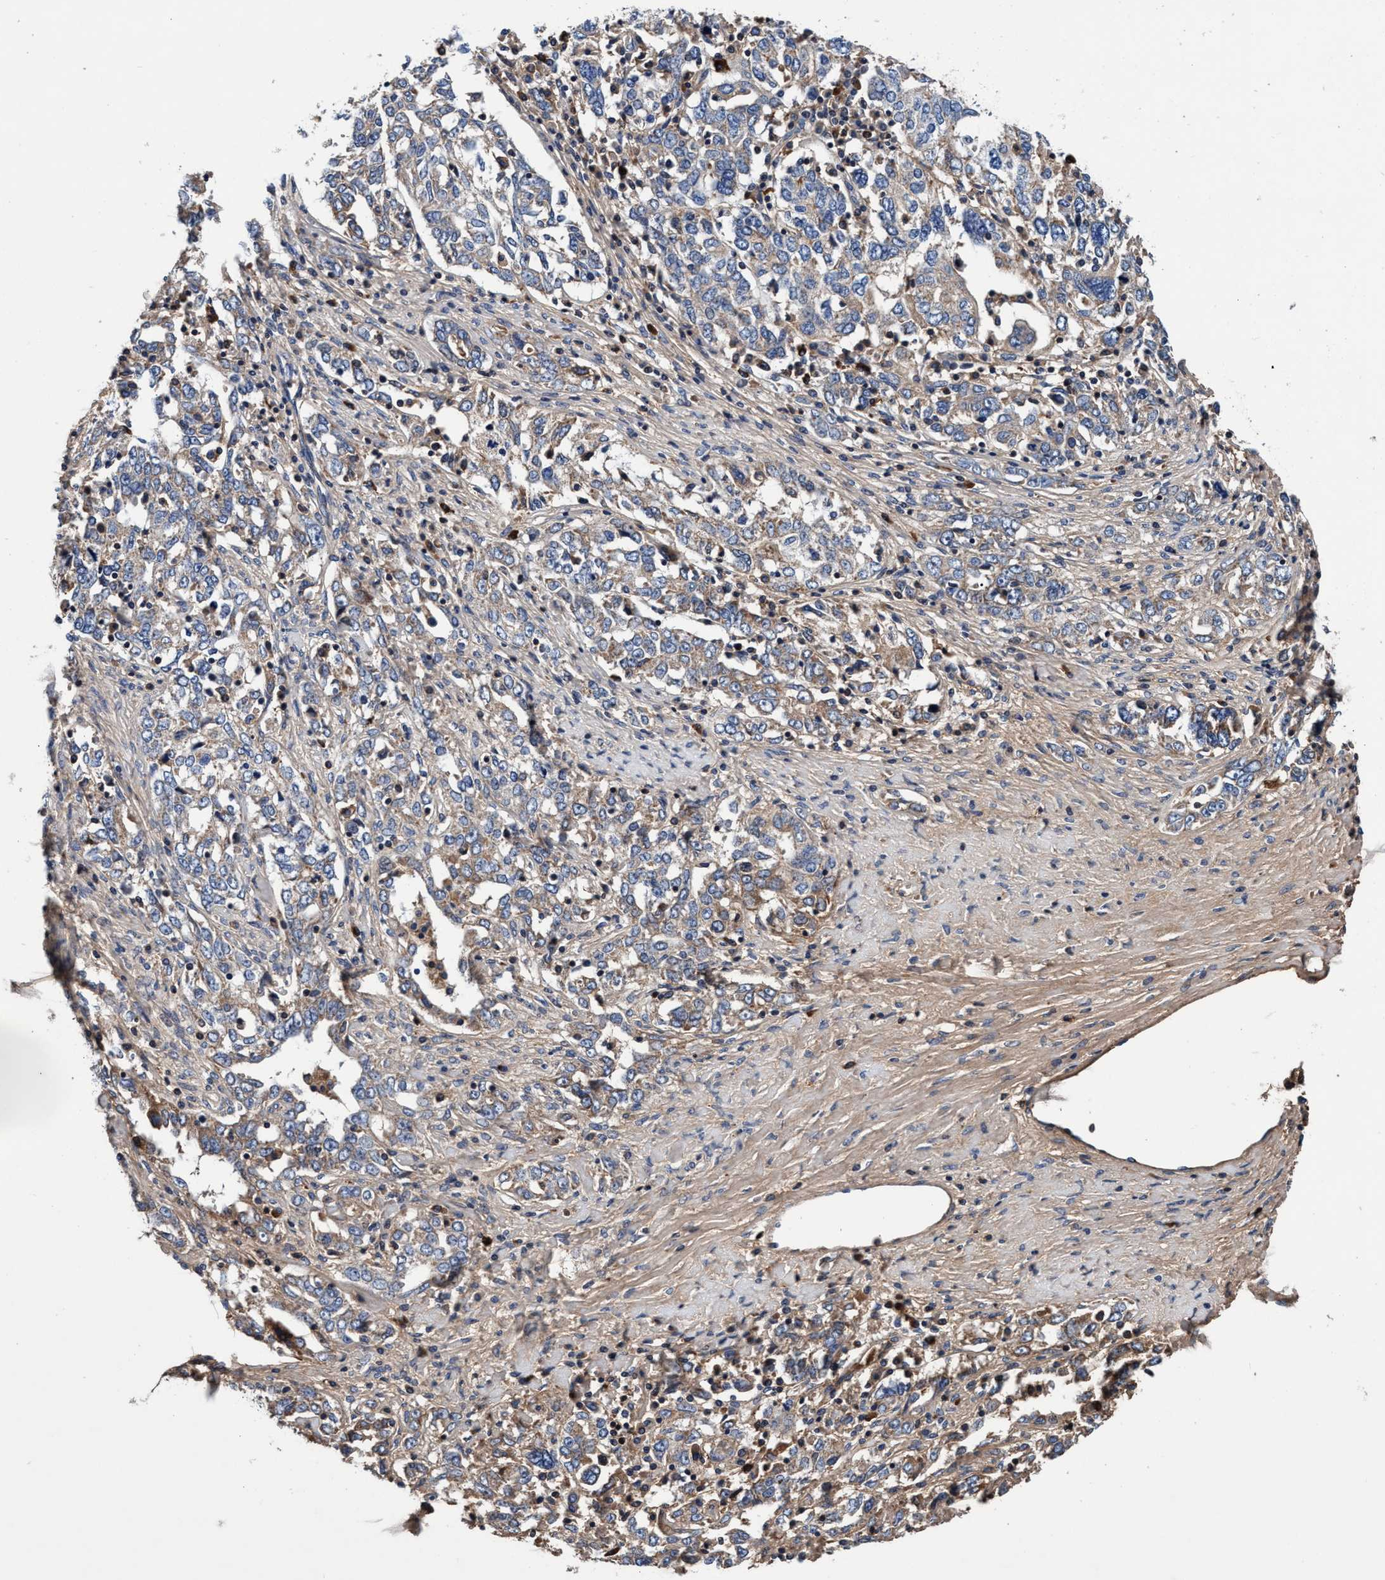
{"staining": {"intensity": "weak", "quantity": "25%-75%", "location": "cytoplasmic/membranous"}, "tissue": "ovarian cancer", "cell_type": "Tumor cells", "image_type": "cancer", "snomed": [{"axis": "morphology", "description": "Carcinoma, endometroid"}, {"axis": "topography", "description": "Ovary"}], "caption": "Immunohistochemical staining of human ovarian endometroid carcinoma reveals low levels of weak cytoplasmic/membranous protein expression in about 25%-75% of tumor cells.", "gene": "RNF208", "patient": {"sex": "female", "age": 62}}